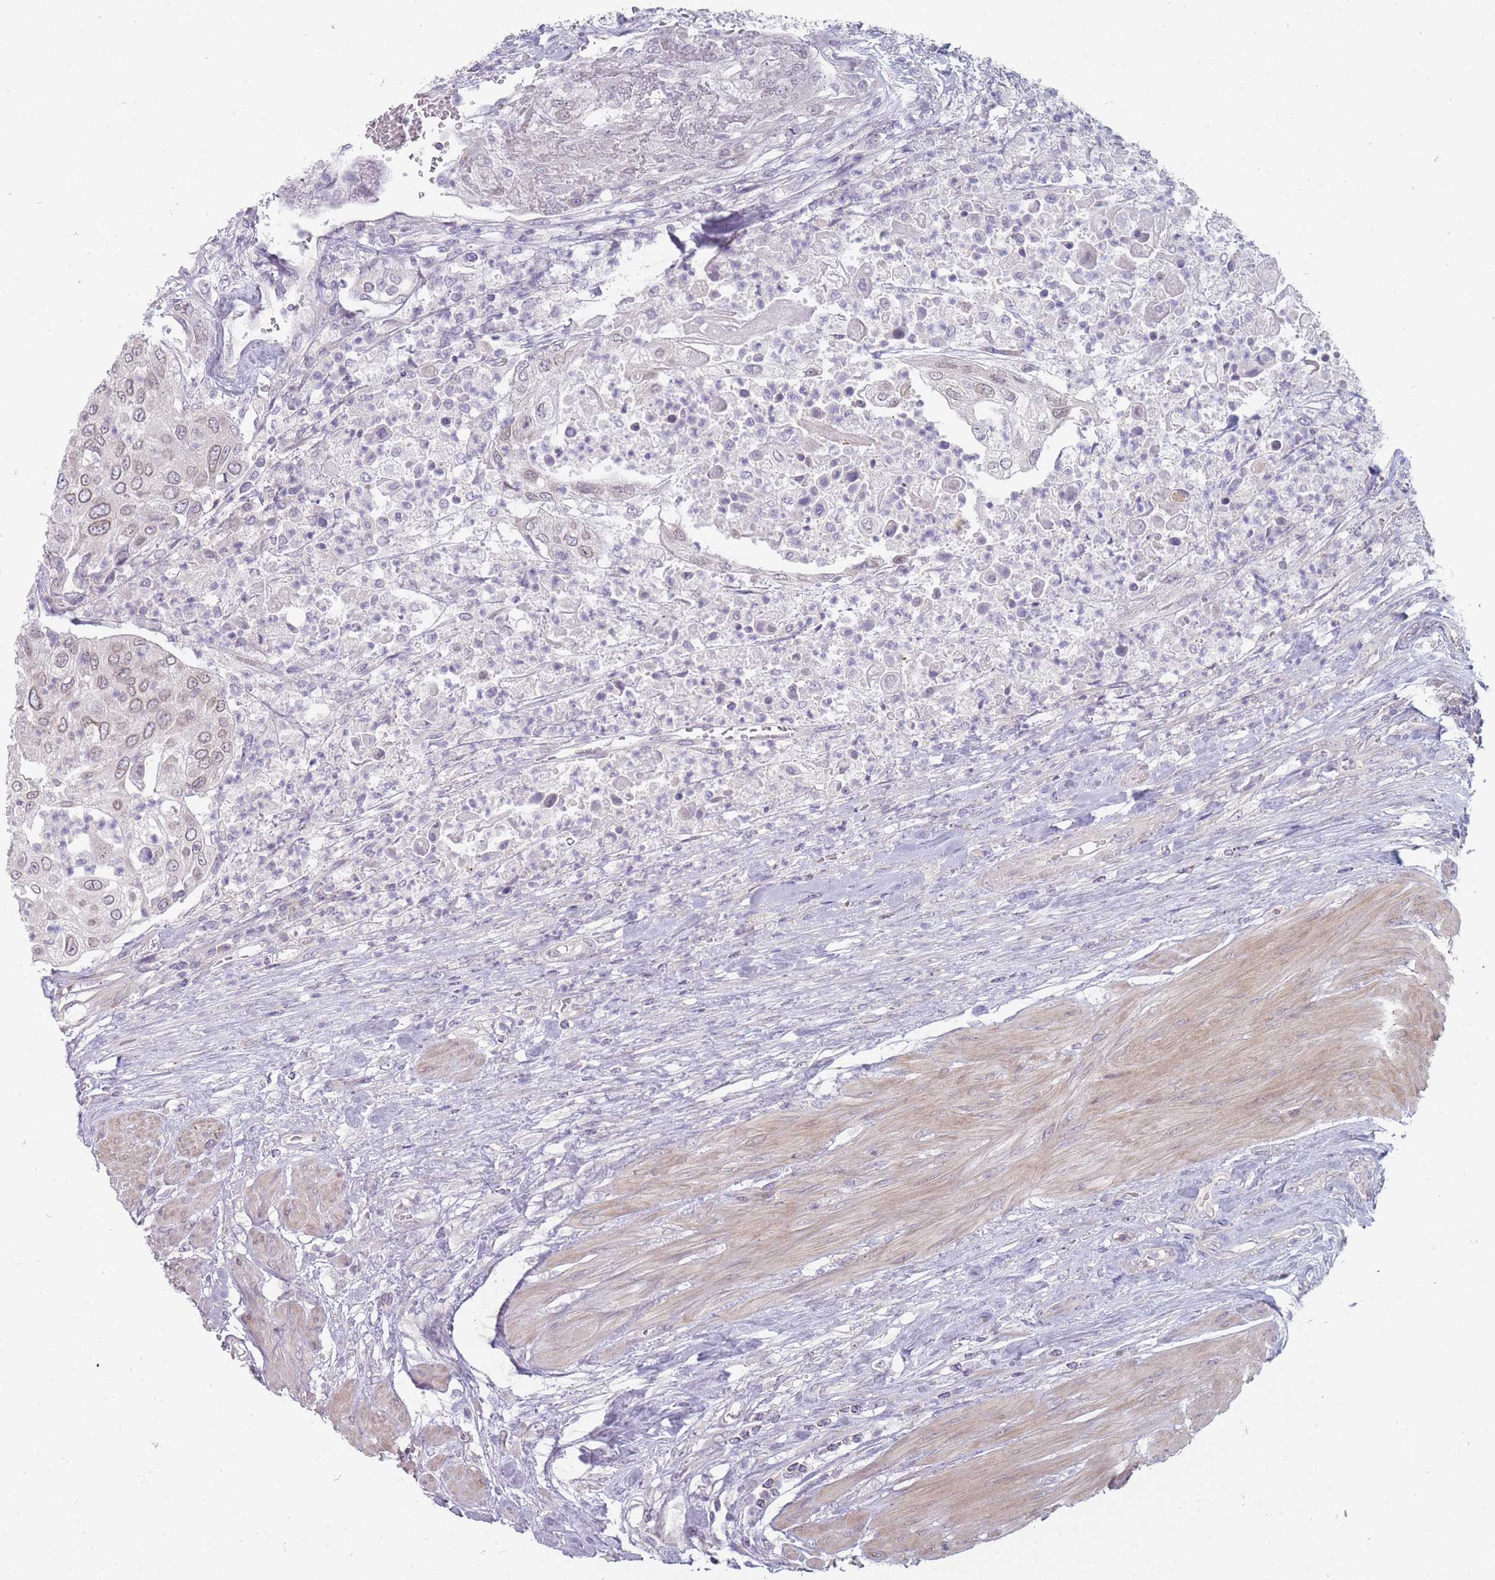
{"staining": {"intensity": "weak", "quantity": ">75%", "location": "cytoplasmic/membranous,nuclear"}, "tissue": "urothelial cancer", "cell_type": "Tumor cells", "image_type": "cancer", "snomed": [{"axis": "morphology", "description": "Urothelial carcinoma, High grade"}, {"axis": "topography", "description": "Urinary bladder"}], "caption": "Urothelial carcinoma (high-grade) was stained to show a protein in brown. There is low levels of weak cytoplasmic/membranous and nuclear expression in approximately >75% of tumor cells. The protein of interest is shown in brown color, while the nuclei are stained blue.", "gene": "PCDH12", "patient": {"sex": "female", "age": 79}}